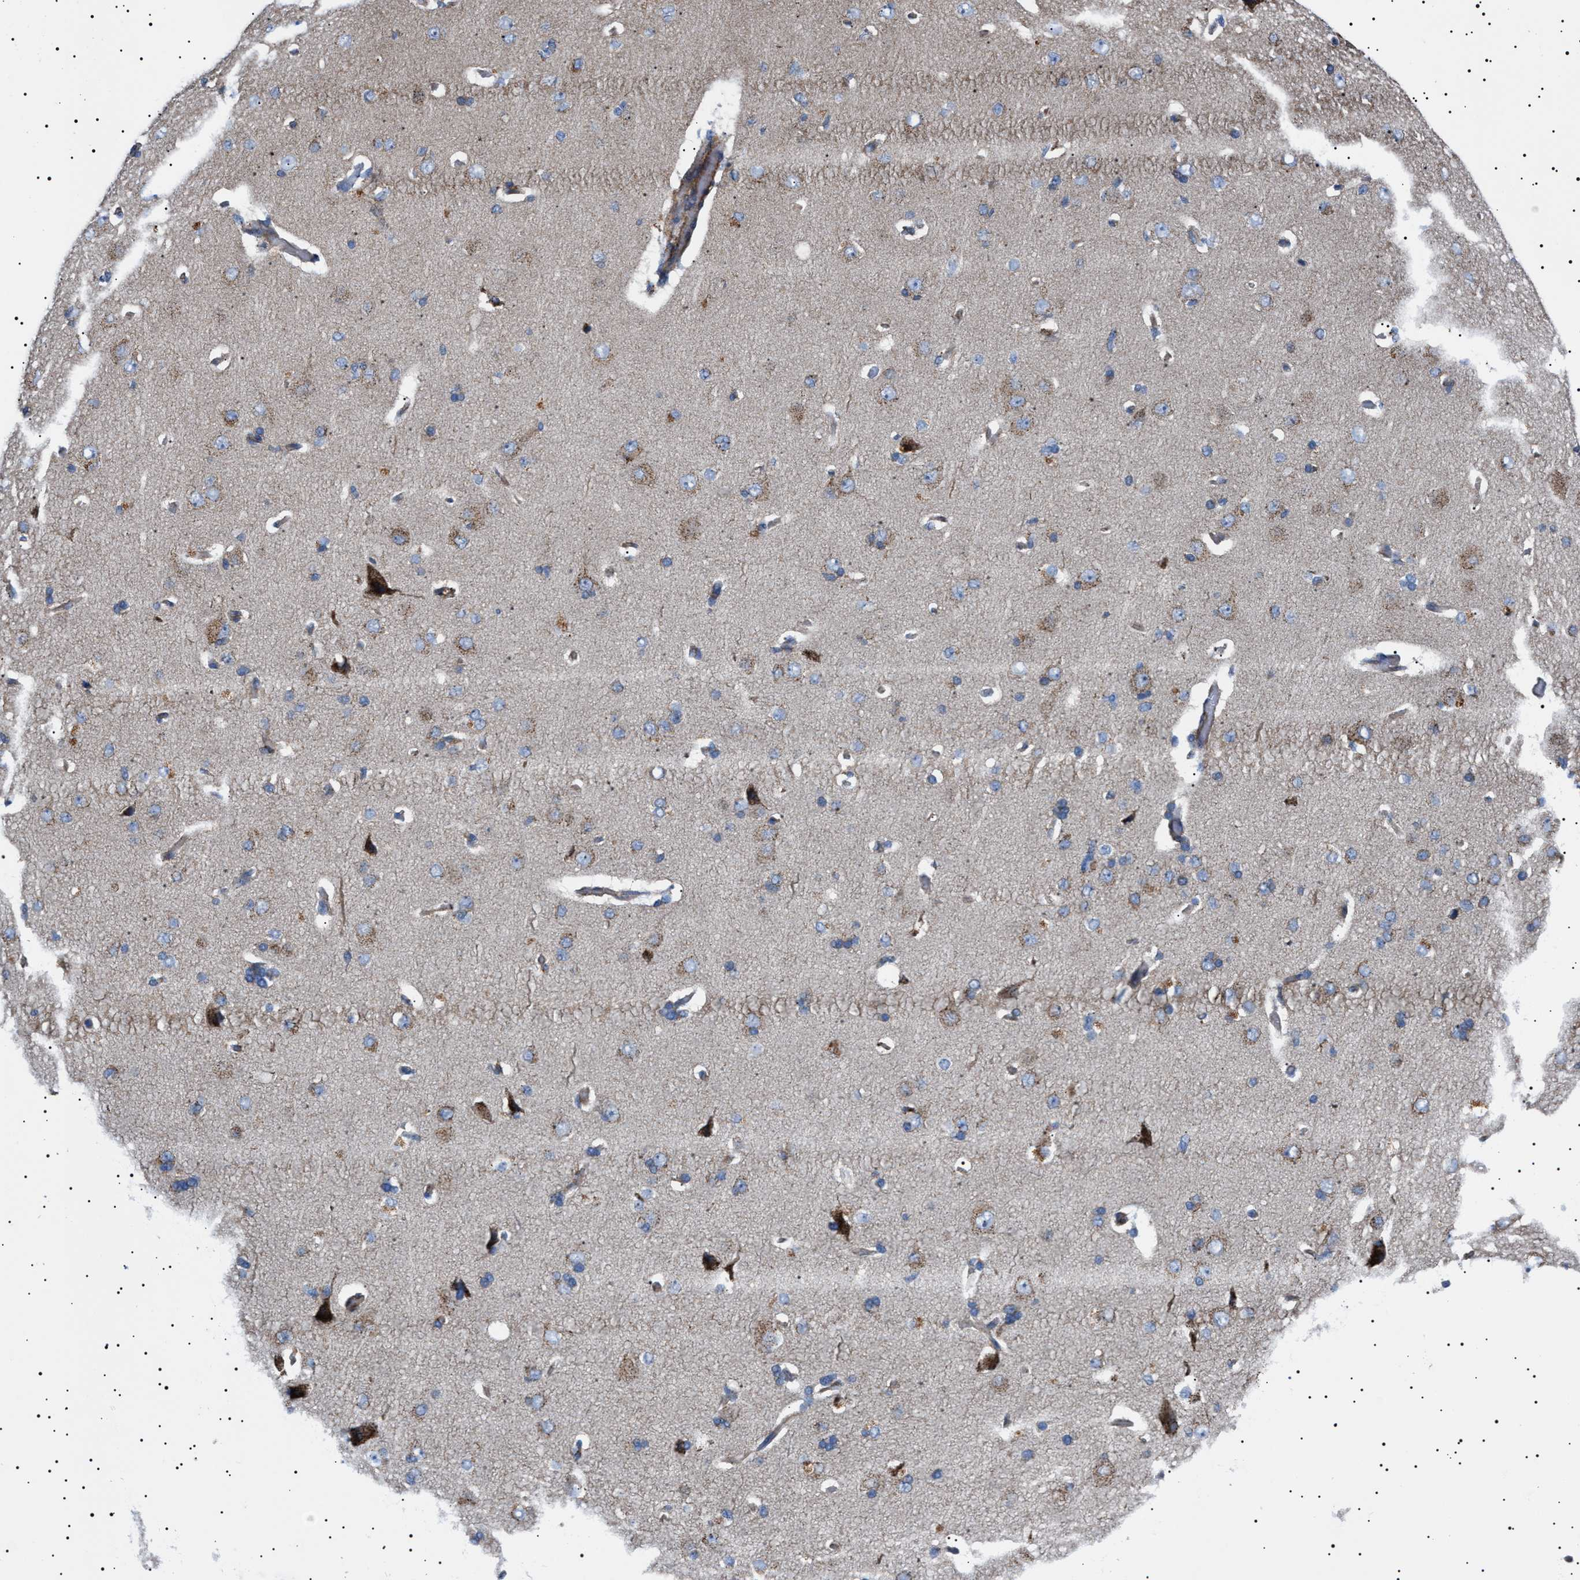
{"staining": {"intensity": "moderate", "quantity": ">75%", "location": "cytoplasmic/membranous"}, "tissue": "cerebral cortex", "cell_type": "Endothelial cells", "image_type": "normal", "snomed": [{"axis": "morphology", "description": "Normal tissue, NOS"}, {"axis": "topography", "description": "Cerebral cortex"}], "caption": "This micrograph shows immunohistochemistry staining of benign cerebral cortex, with medium moderate cytoplasmic/membranous staining in approximately >75% of endothelial cells.", "gene": "NEU1", "patient": {"sex": "male", "age": 62}}